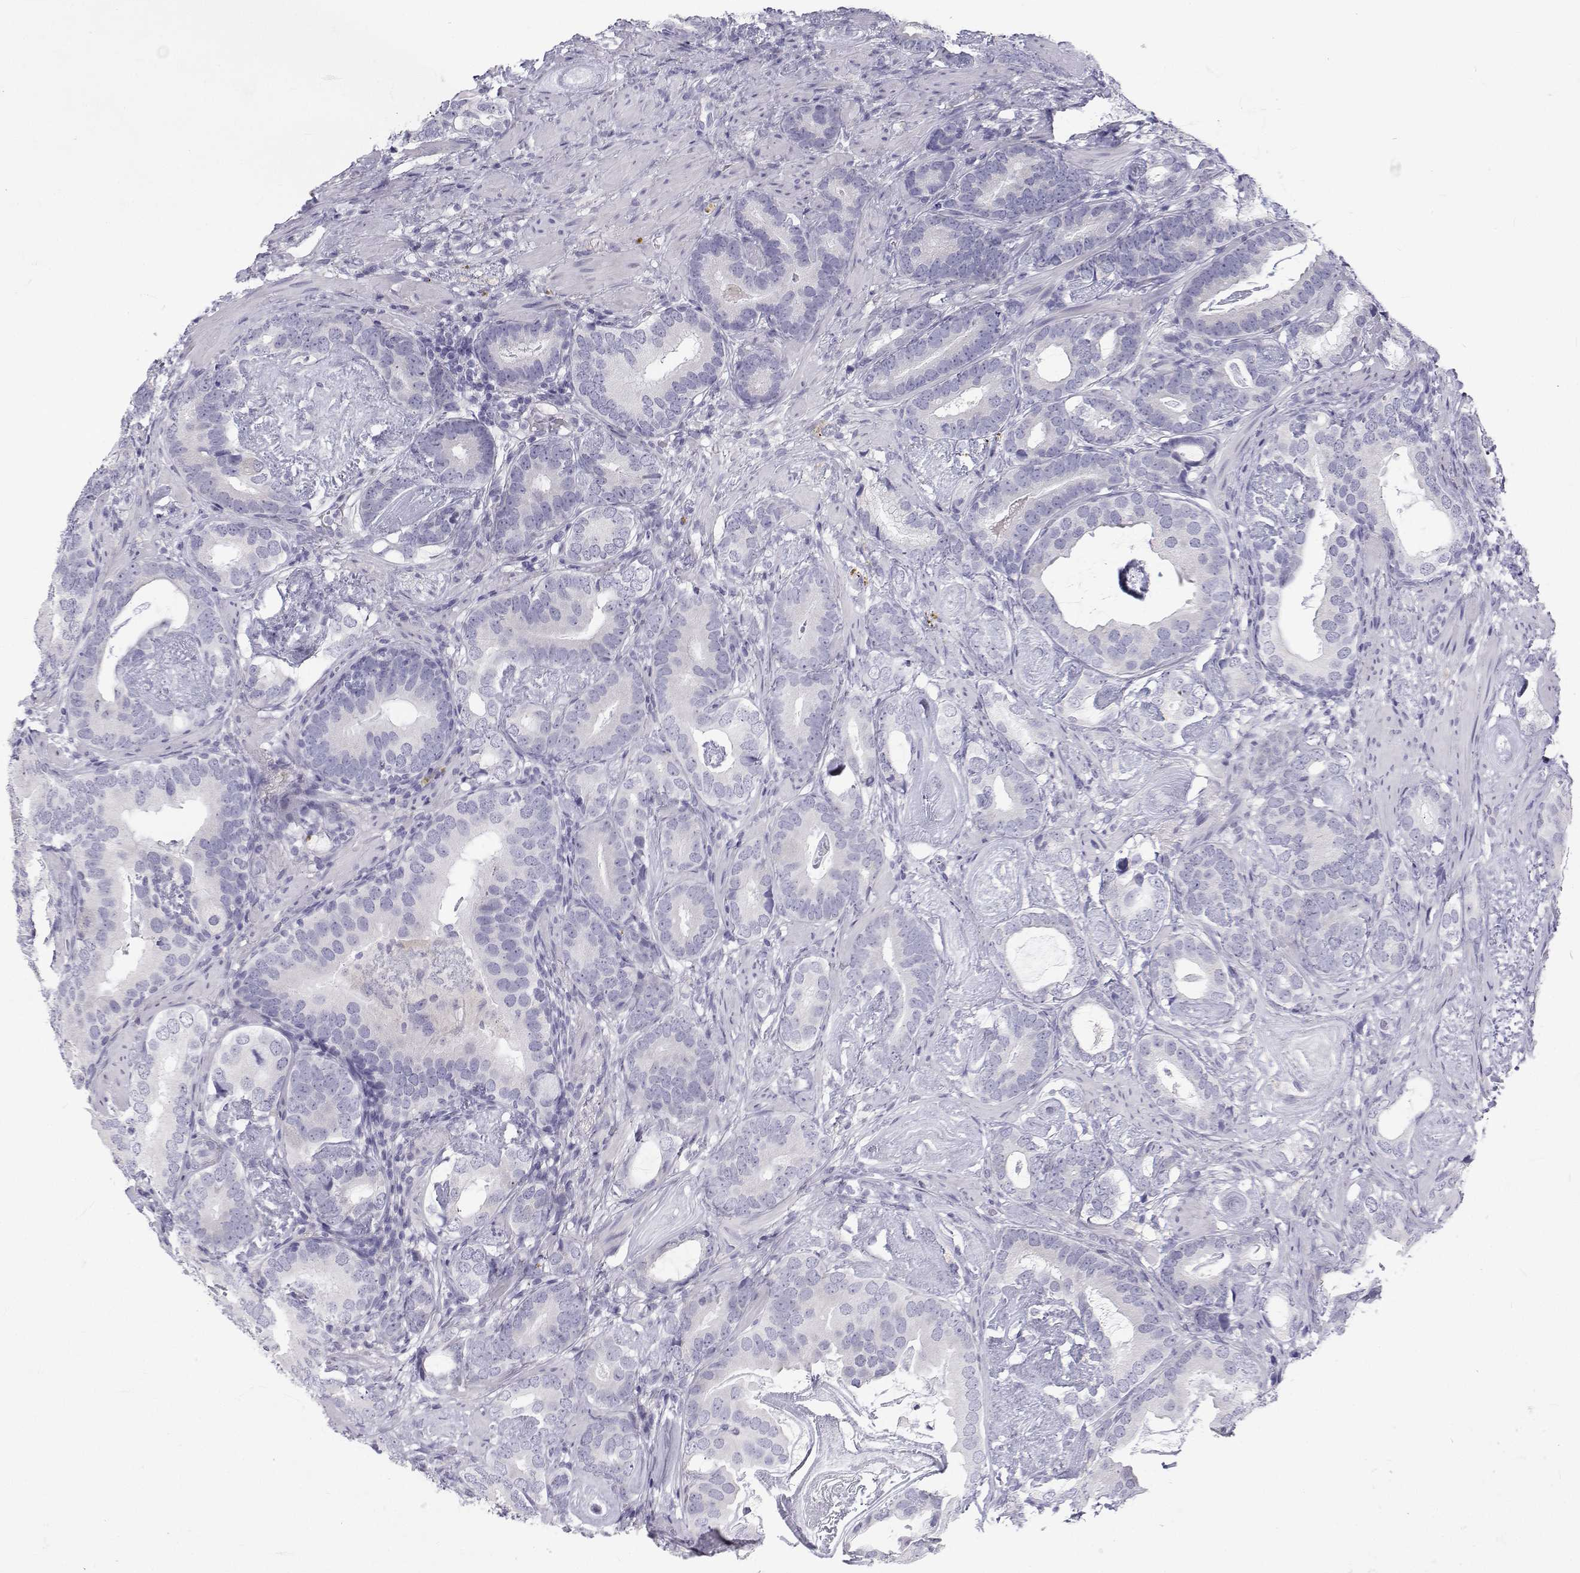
{"staining": {"intensity": "negative", "quantity": "none", "location": "none"}, "tissue": "prostate cancer", "cell_type": "Tumor cells", "image_type": "cancer", "snomed": [{"axis": "morphology", "description": "Adenocarcinoma, Low grade"}, {"axis": "topography", "description": "Prostate and seminal vesicle, NOS"}], "caption": "A micrograph of human prostate cancer (low-grade adenocarcinoma) is negative for staining in tumor cells. (Stains: DAB (3,3'-diaminobenzidine) immunohistochemistry (IHC) with hematoxylin counter stain, Microscopy: brightfield microscopy at high magnification).", "gene": "TTN", "patient": {"sex": "male", "age": 71}}